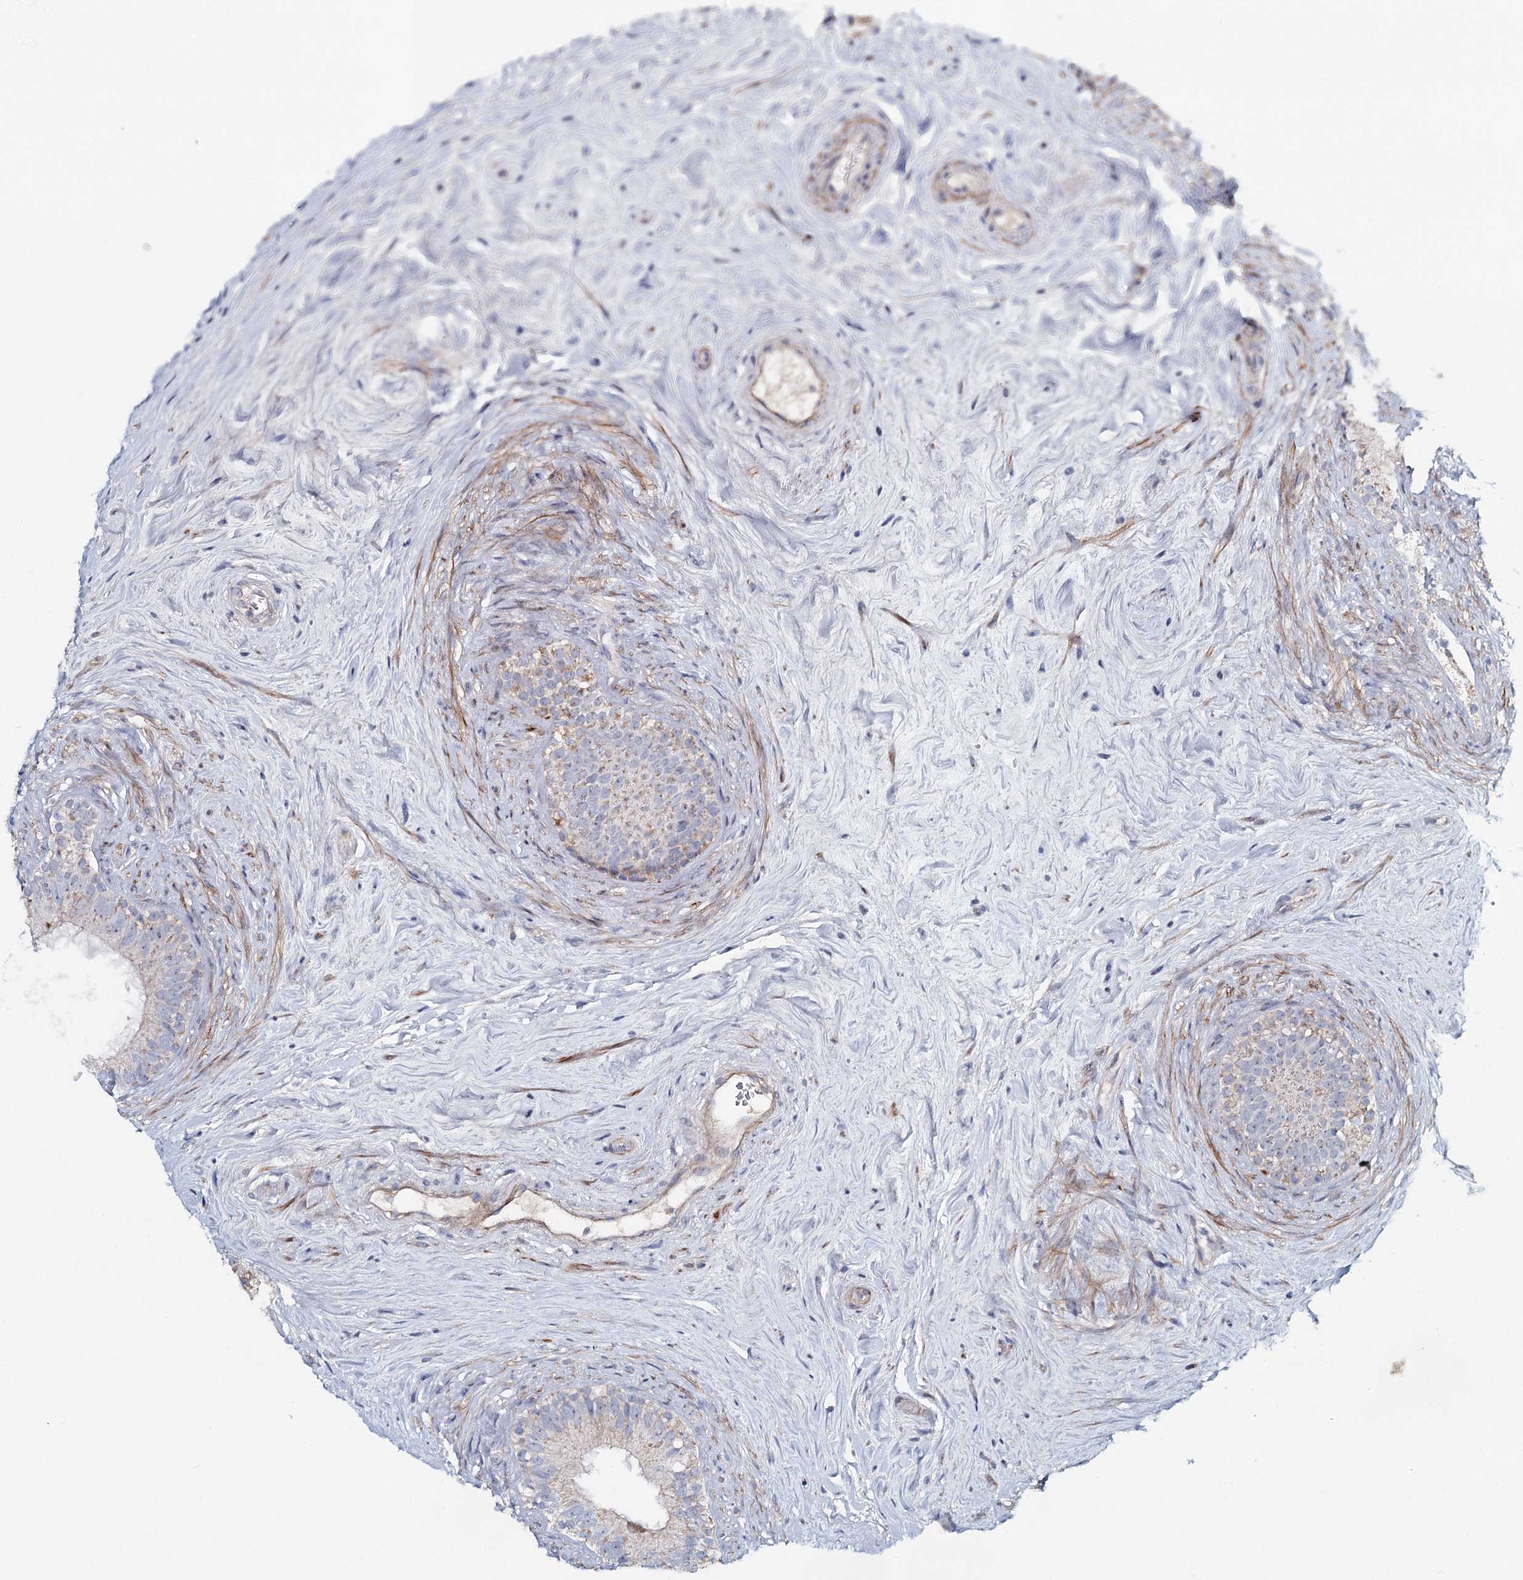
{"staining": {"intensity": "moderate", "quantity": "<25%", "location": "nuclear"}, "tissue": "epididymis", "cell_type": "Glandular cells", "image_type": "normal", "snomed": [{"axis": "morphology", "description": "Normal tissue, NOS"}, {"axis": "topography", "description": "Epididymis"}], "caption": "Epididymis stained with immunohistochemistry (IHC) displays moderate nuclear positivity in approximately <25% of glandular cells.", "gene": "RBM43", "patient": {"sex": "male", "age": 84}}